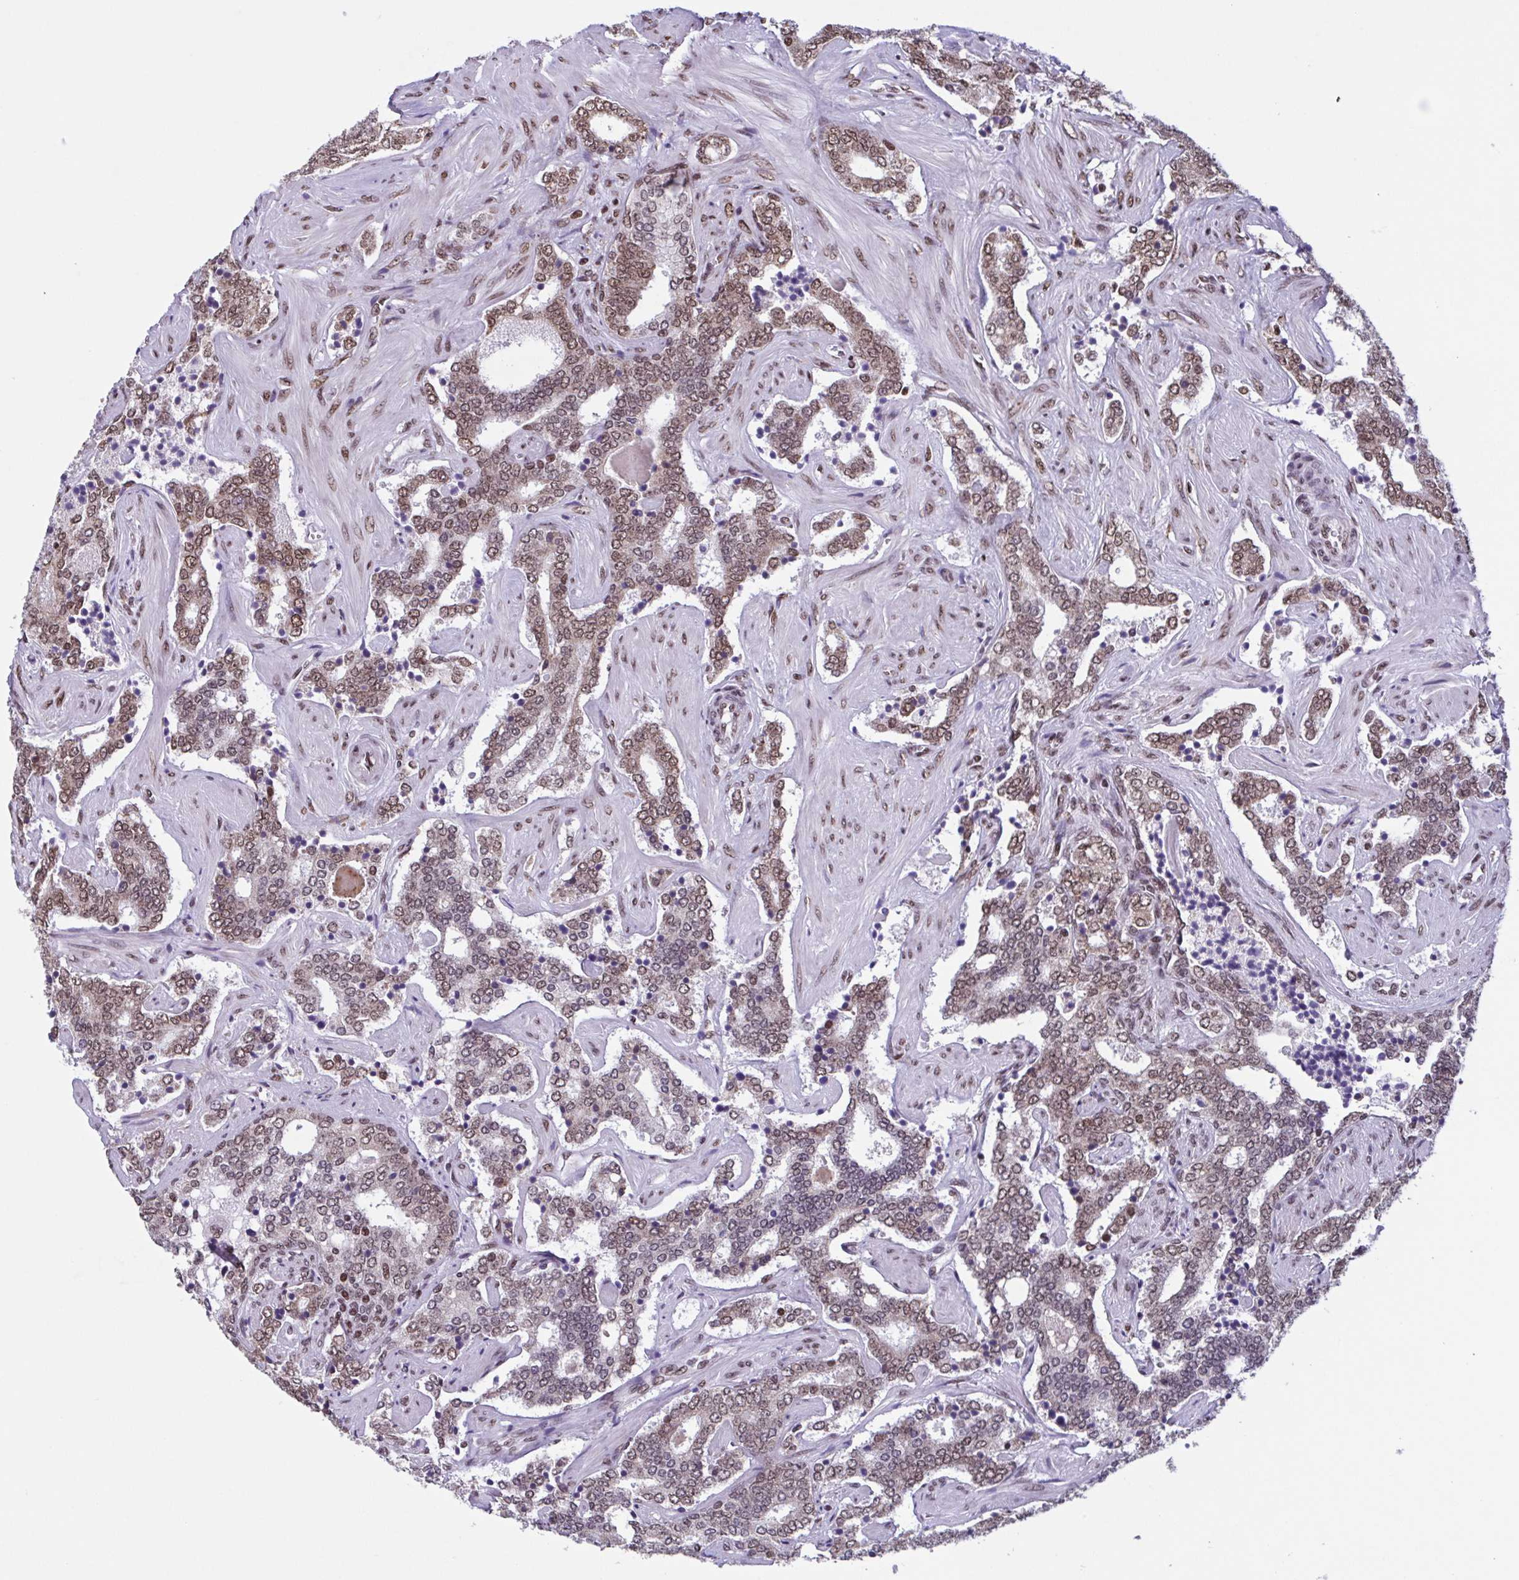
{"staining": {"intensity": "moderate", "quantity": ">75%", "location": "nuclear"}, "tissue": "prostate cancer", "cell_type": "Tumor cells", "image_type": "cancer", "snomed": [{"axis": "morphology", "description": "Adenocarcinoma, High grade"}, {"axis": "topography", "description": "Prostate"}], "caption": "Immunohistochemical staining of prostate cancer displays medium levels of moderate nuclear staining in about >75% of tumor cells.", "gene": "TIMM21", "patient": {"sex": "male", "age": 60}}